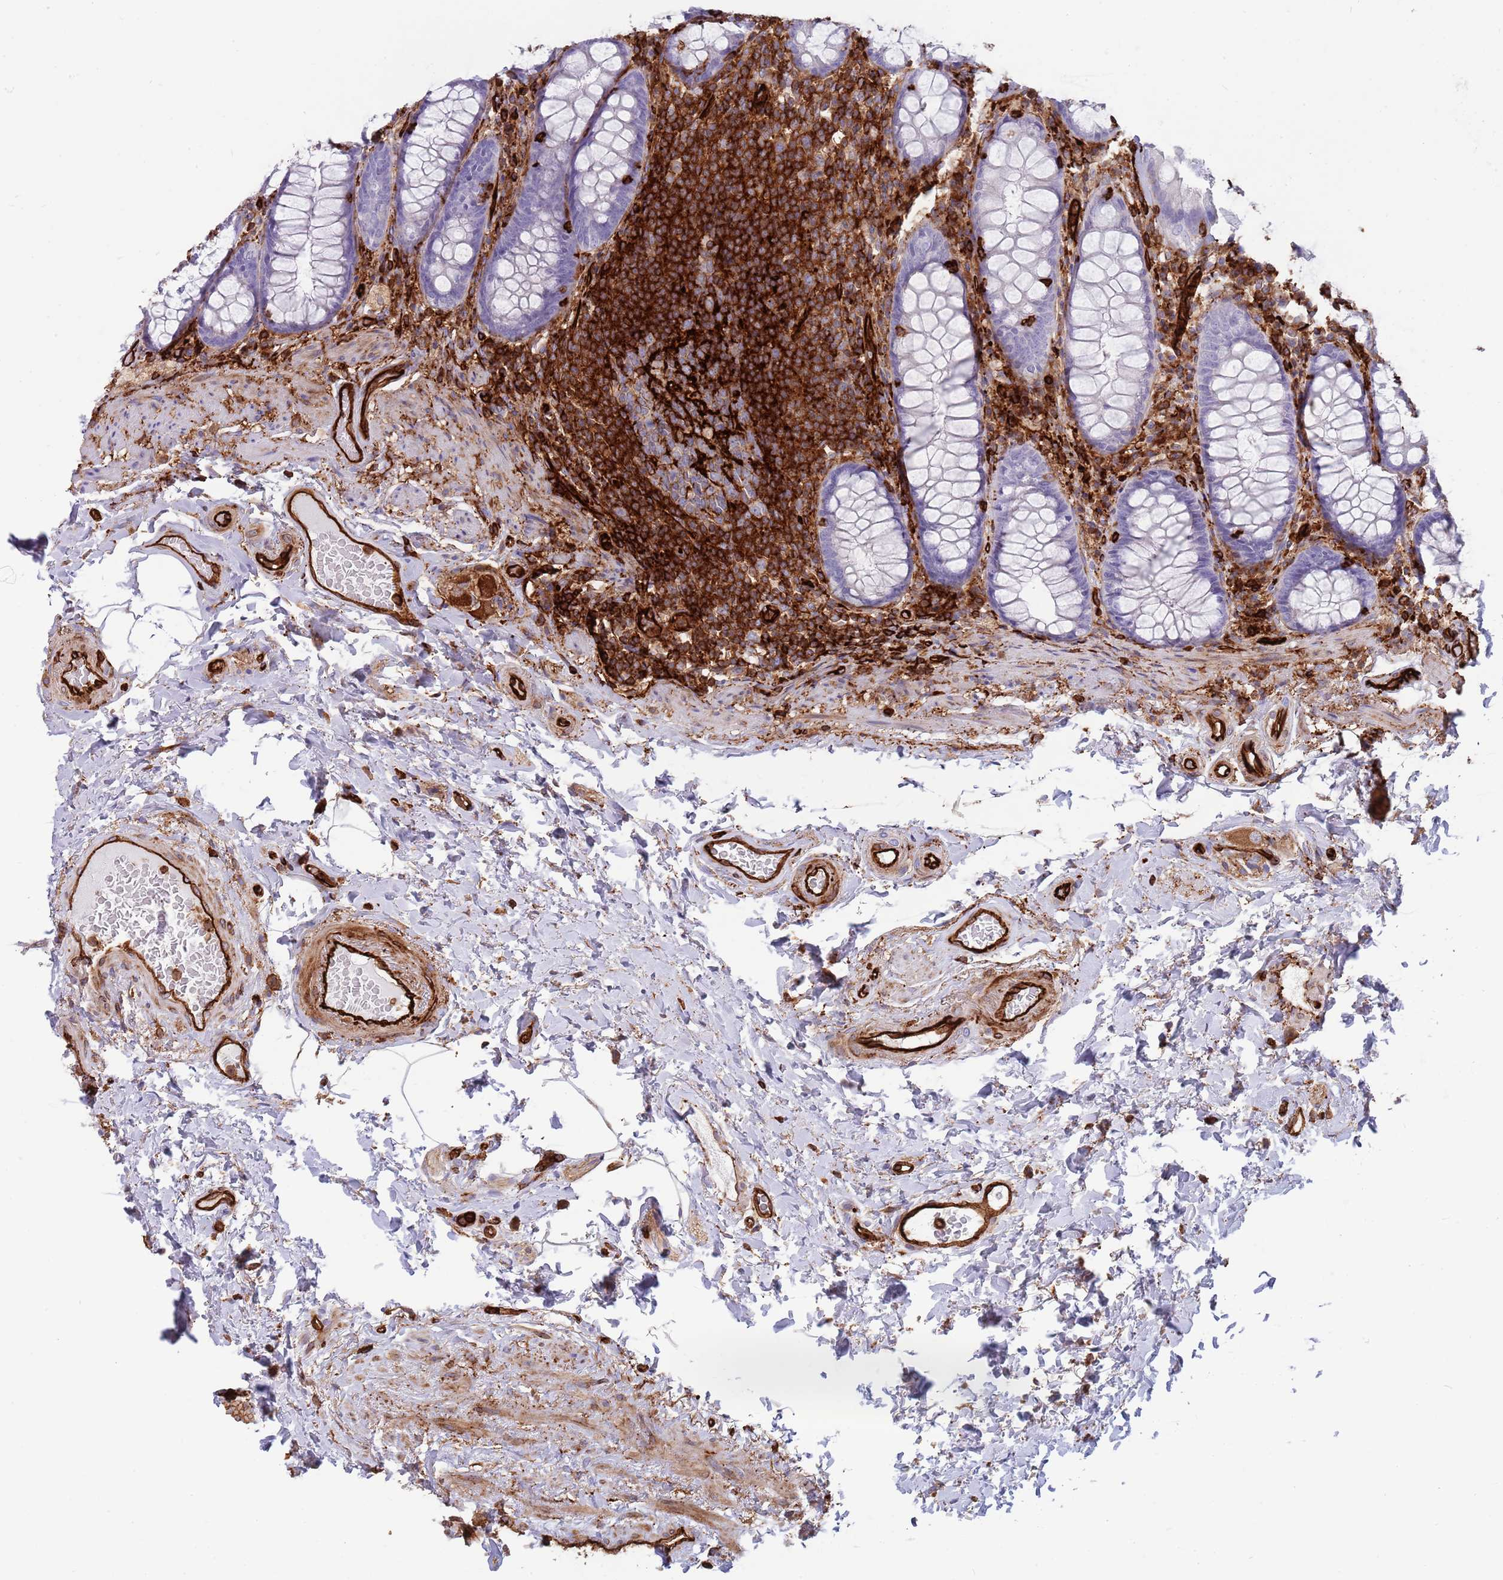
{"staining": {"intensity": "negative", "quantity": "none", "location": "none"}, "tissue": "rectum", "cell_type": "Glandular cells", "image_type": "normal", "snomed": [{"axis": "morphology", "description": "Normal tissue, NOS"}, {"axis": "topography", "description": "Rectum"}], "caption": "An IHC micrograph of unremarkable rectum is shown. There is no staining in glandular cells of rectum. The staining was performed using DAB to visualize the protein expression in brown, while the nuclei were stained in blue with hematoxylin (Magnification: 20x).", "gene": "KBTBD6", "patient": {"sex": "male", "age": 83}}